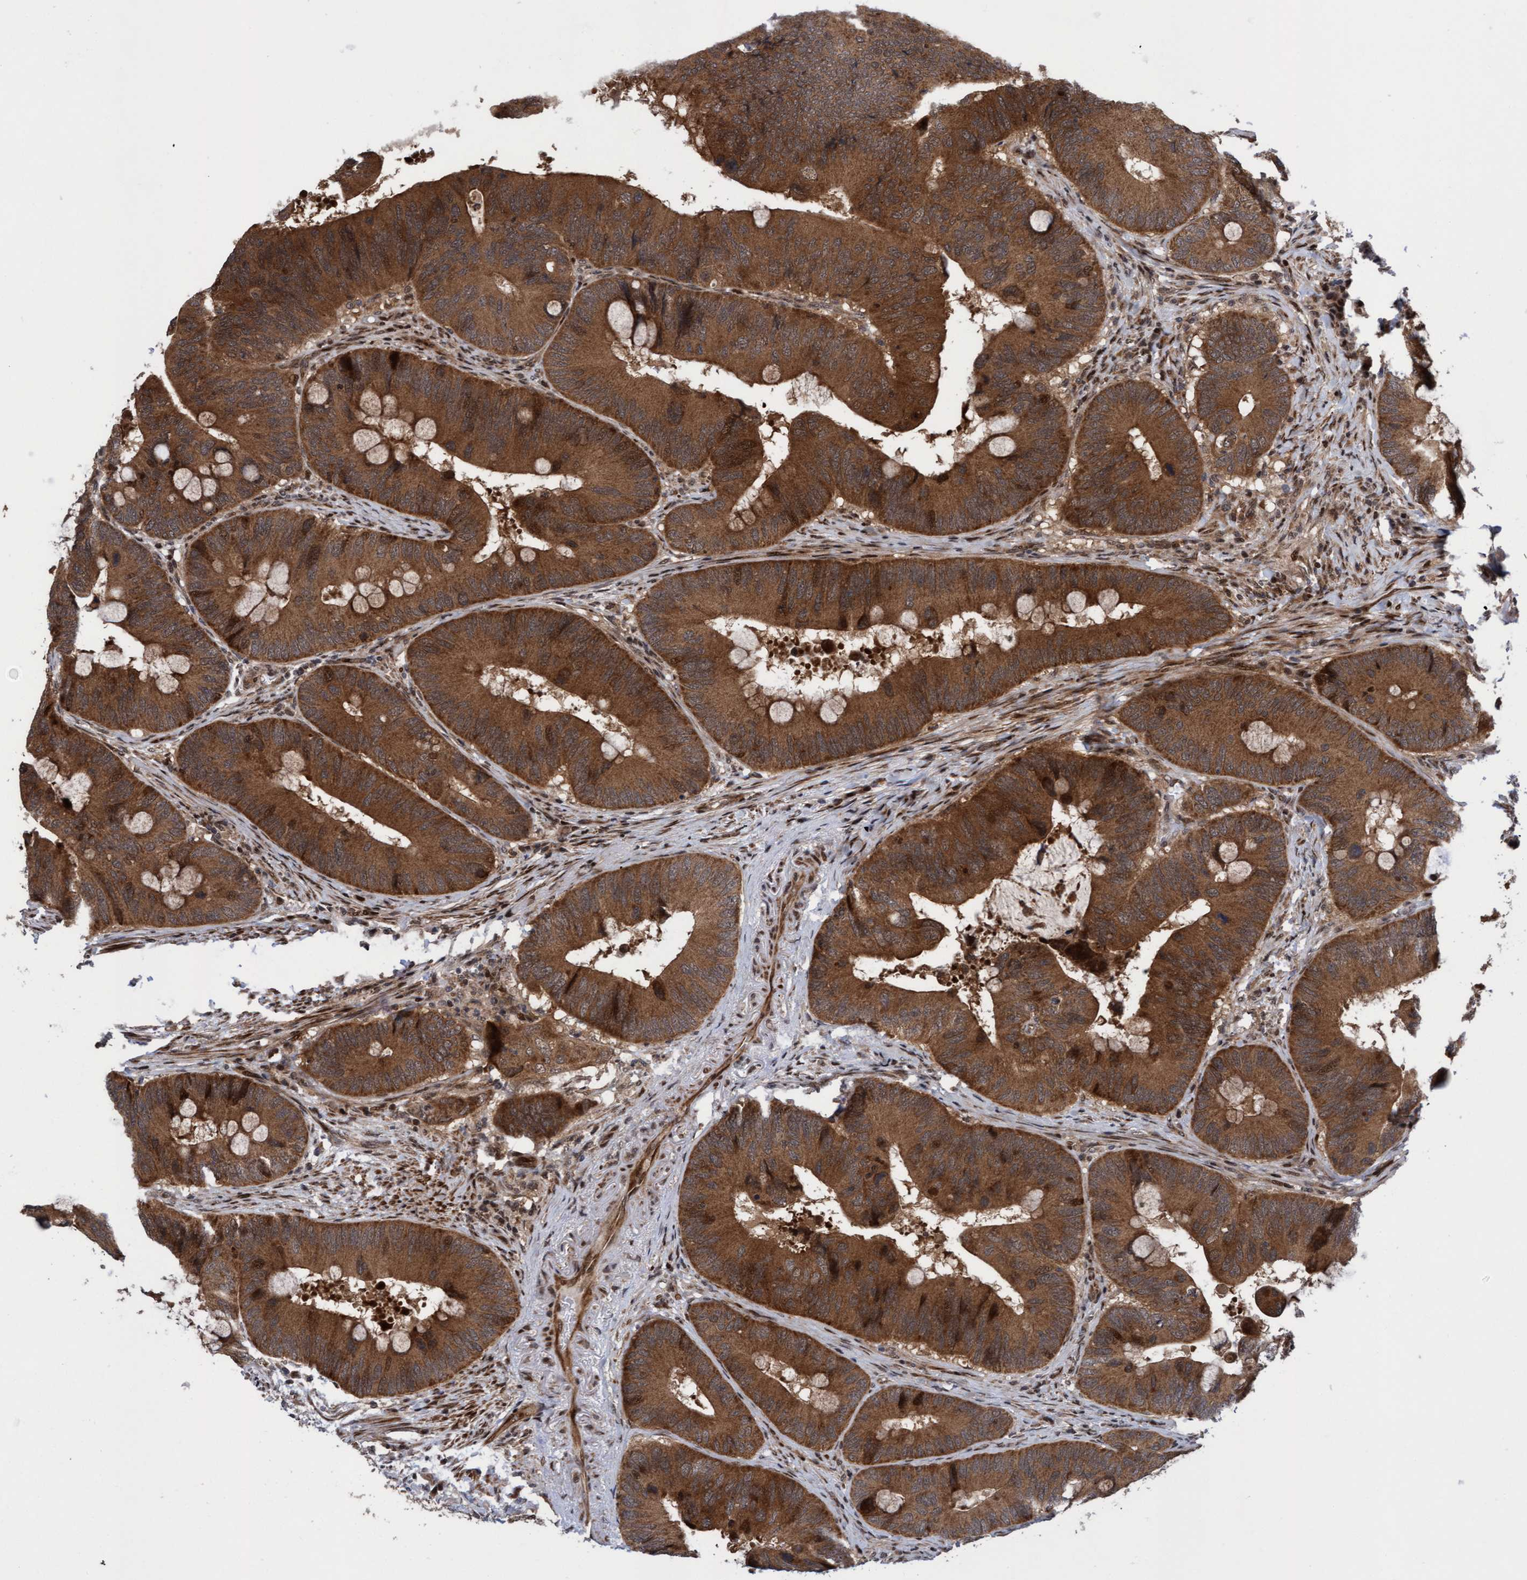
{"staining": {"intensity": "moderate", "quantity": ">75%", "location": "cytoplasmic/membranous"}, "tissue": "colorectal cancer", "cell_type": "Tumor cells", "image_type": "cancer", "snomed": [{"axis": "morphology", "description": "Adenocarcinoma, NOS"}, {"axis": "topography", "description": "Colon"}], "caption": "Immunohistochemical staining of human colorectal cancer (adenocarcinoma) reveals medium levels of moderate cytoplasmic/membranous staining in approximately >75% of tumor cells.", "gene": "ITFG1", "patient": {"sex": "male", "age": 71}}